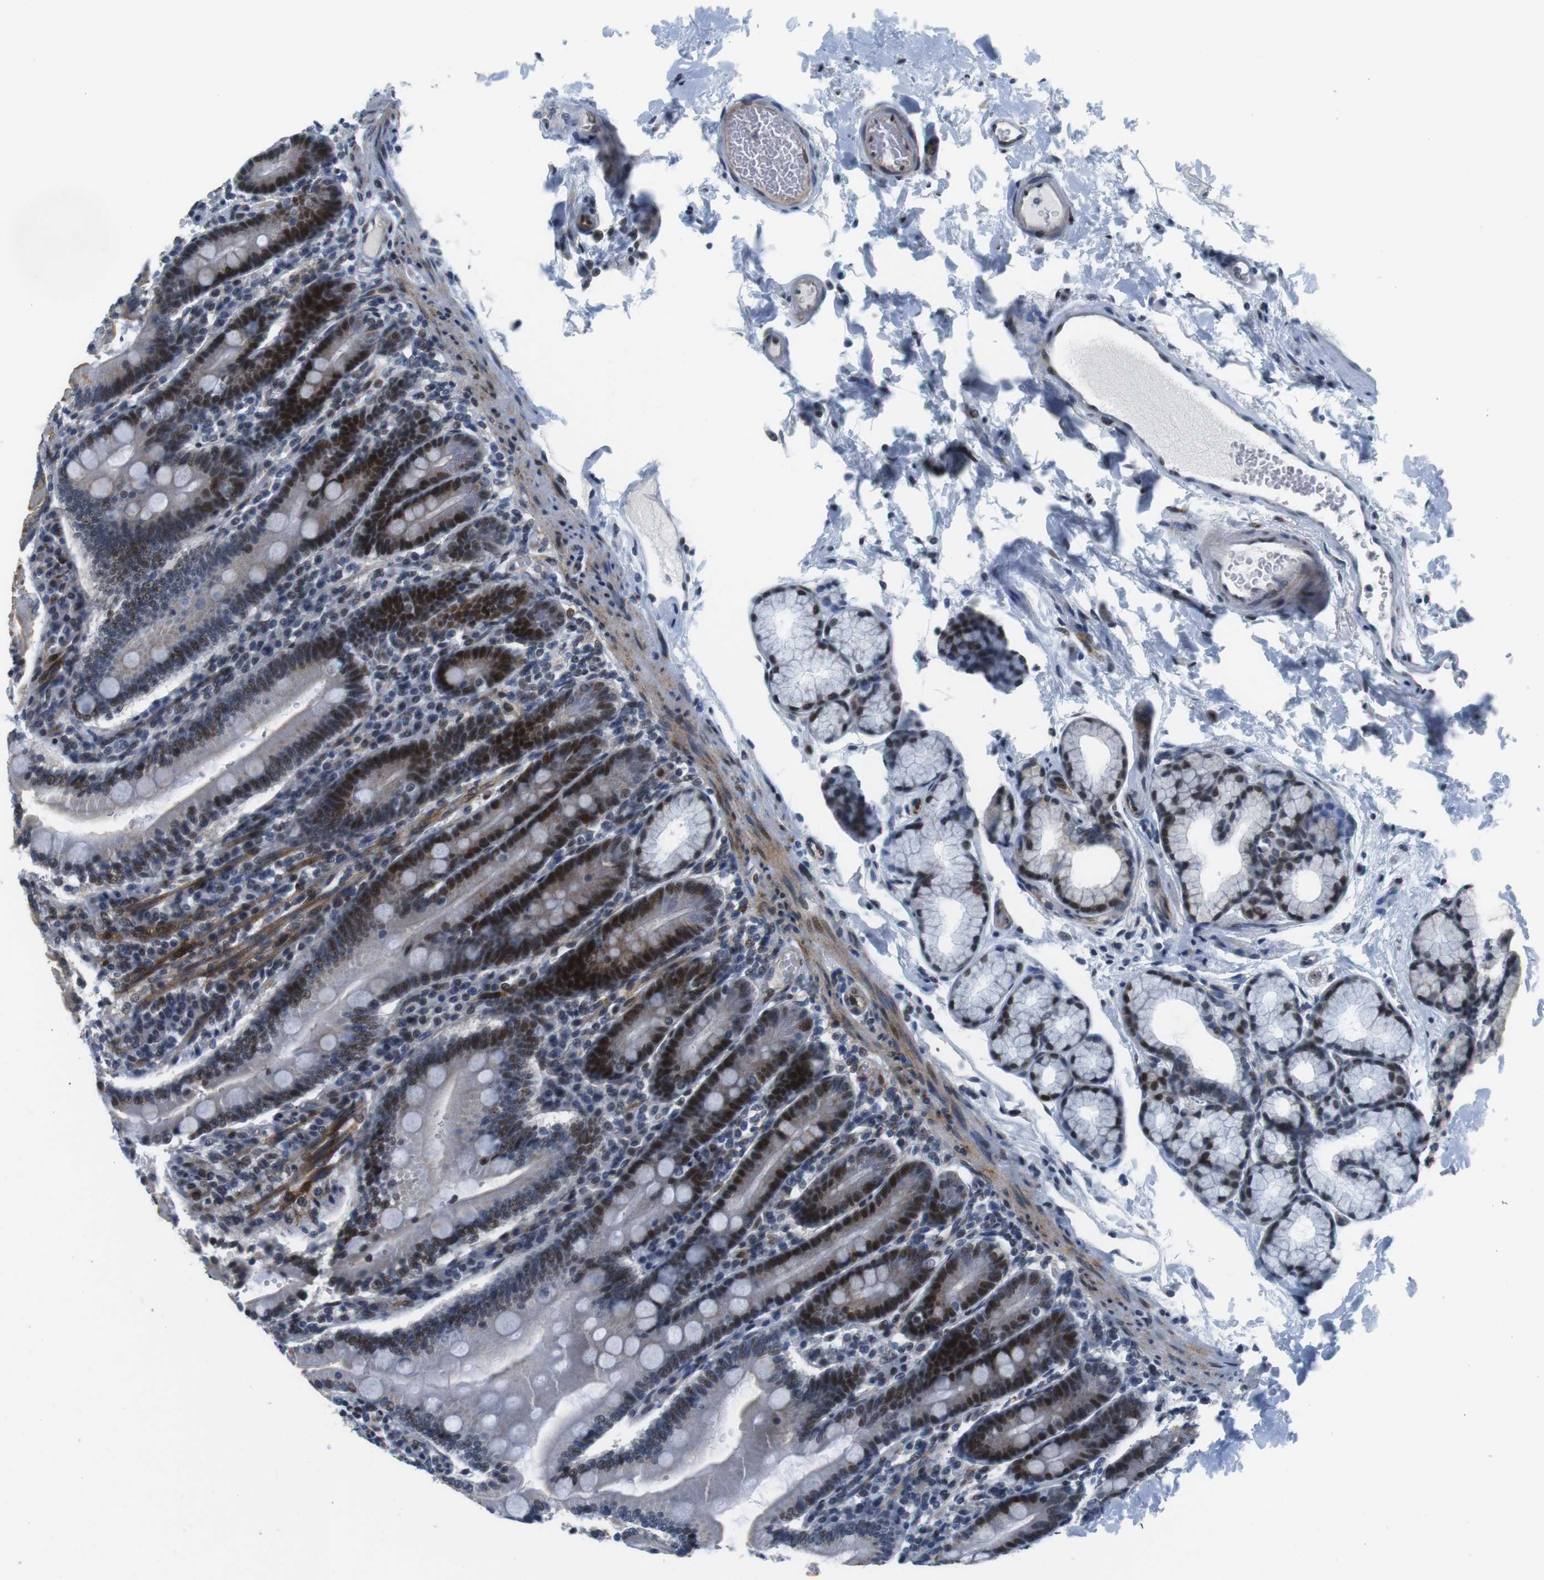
{"staining": {"intensity": "strong", "quantity": ">75%", "location": "nuclear"}, "tissue": "duodenum", "cell_type": "Glandular cells", "image_type": "normal", "snomed": [{"axis": "morphology", "description": "Normal tissue, NOS"}, {"axis": "topography", "description": "Small intestine, NOS"}], "caption": "This photomicrograph reveals immunohistochemistry staining of benign human duodenum, with high strong nuclear positivity in about >75% of glandular cells.", "gene": "MLH1", "patient": {"sex": "female", "age": 71}}